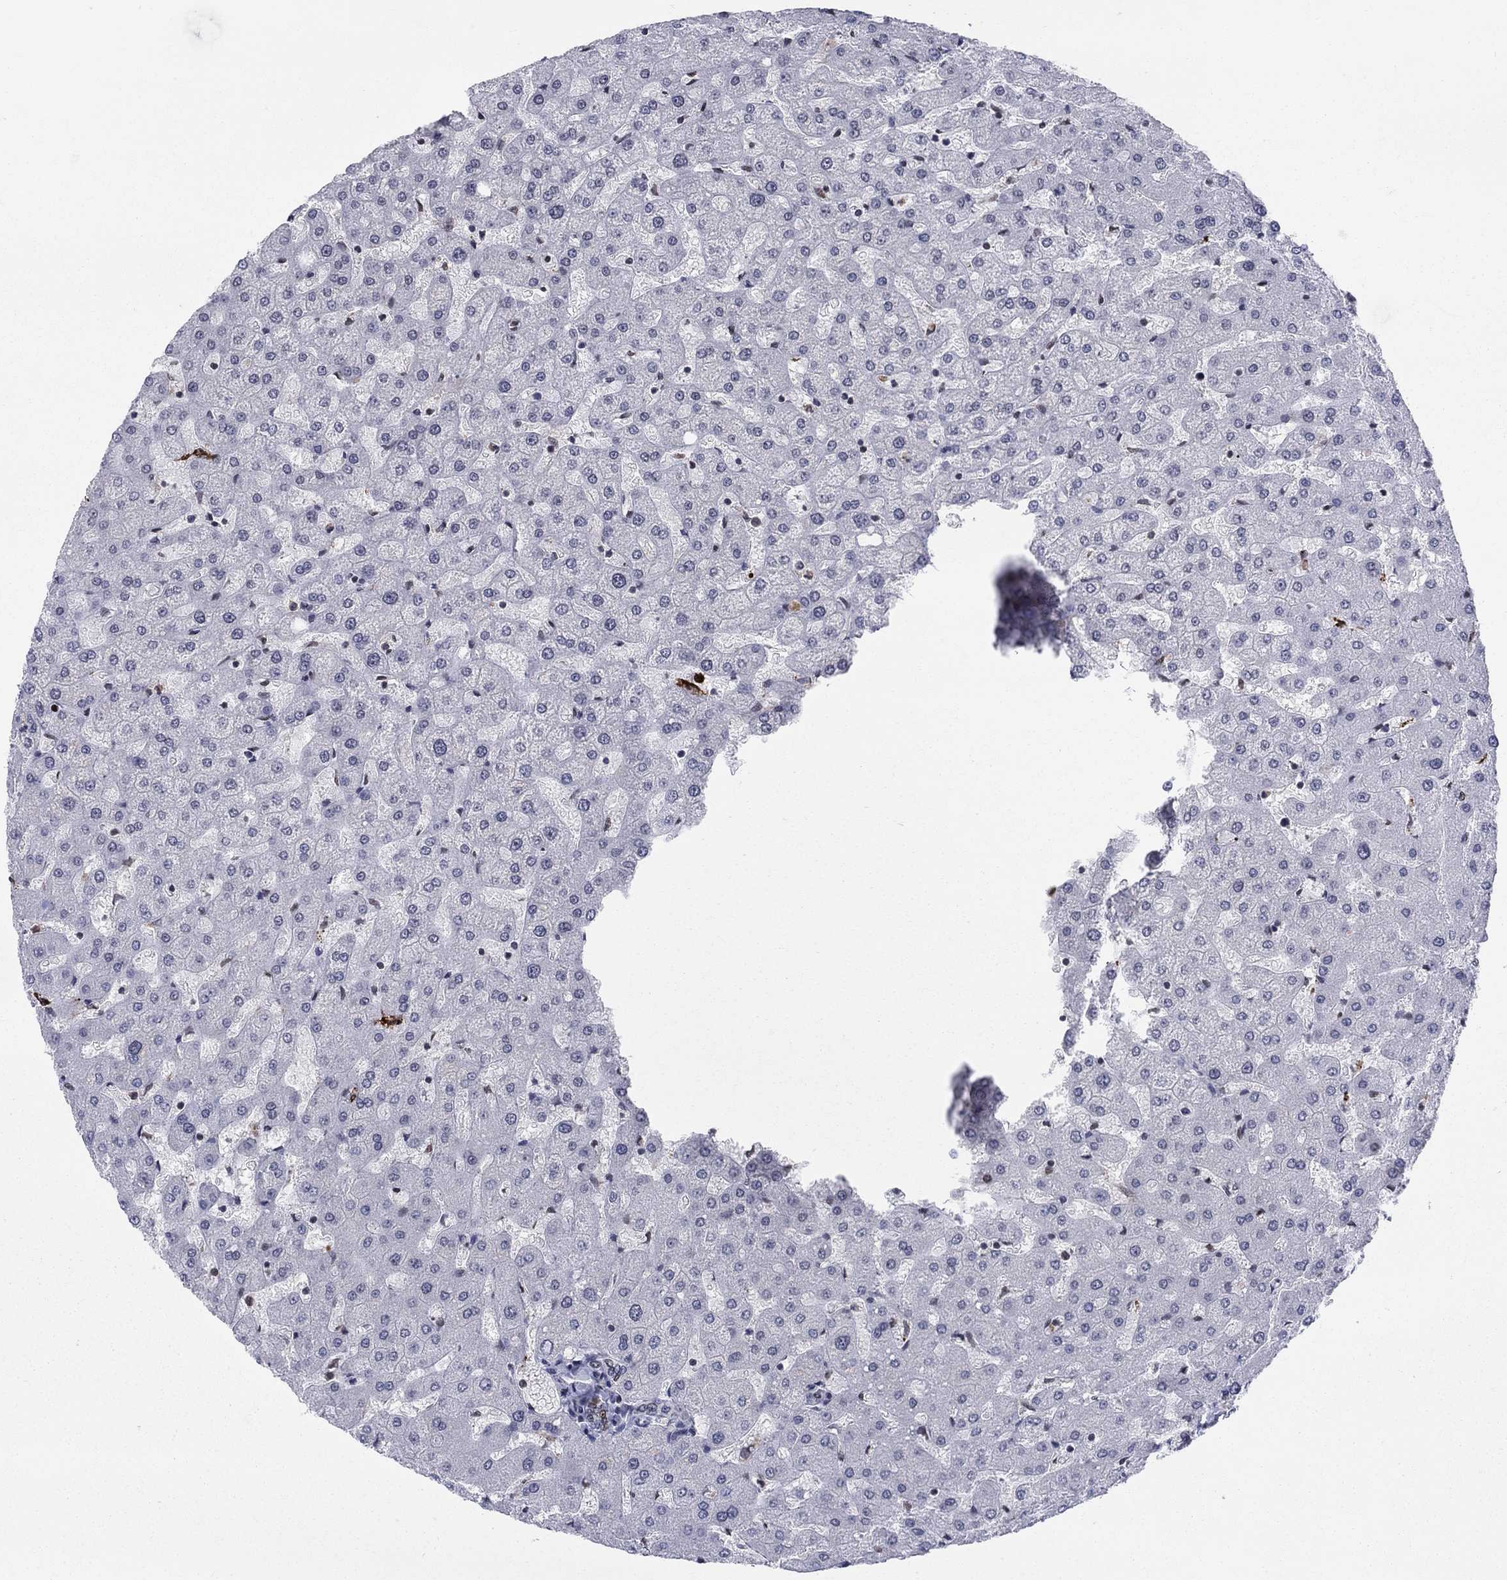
{"staining": {"intensity": "negative", "quantity": "none", "location": "none"}, "tissue": "liver", "cell_type": "Cholangiocytes", "image_type": "normal", "snomed": [{"axis": "morphology", "description": "Normal tissue, NOS"}, {"axis": "topography", "description": "Liver"}], "caption": "Protein analysis of benign liver exhibits no significant positivity in cholangiocytes. Brightfield microscopy of immunohistochemistry stained with DAB (brown) and hematoxylin (blue), captured at high magnification.", "gene": "ZNHIT3", "patient": {"sex": "female", "age": 50}}